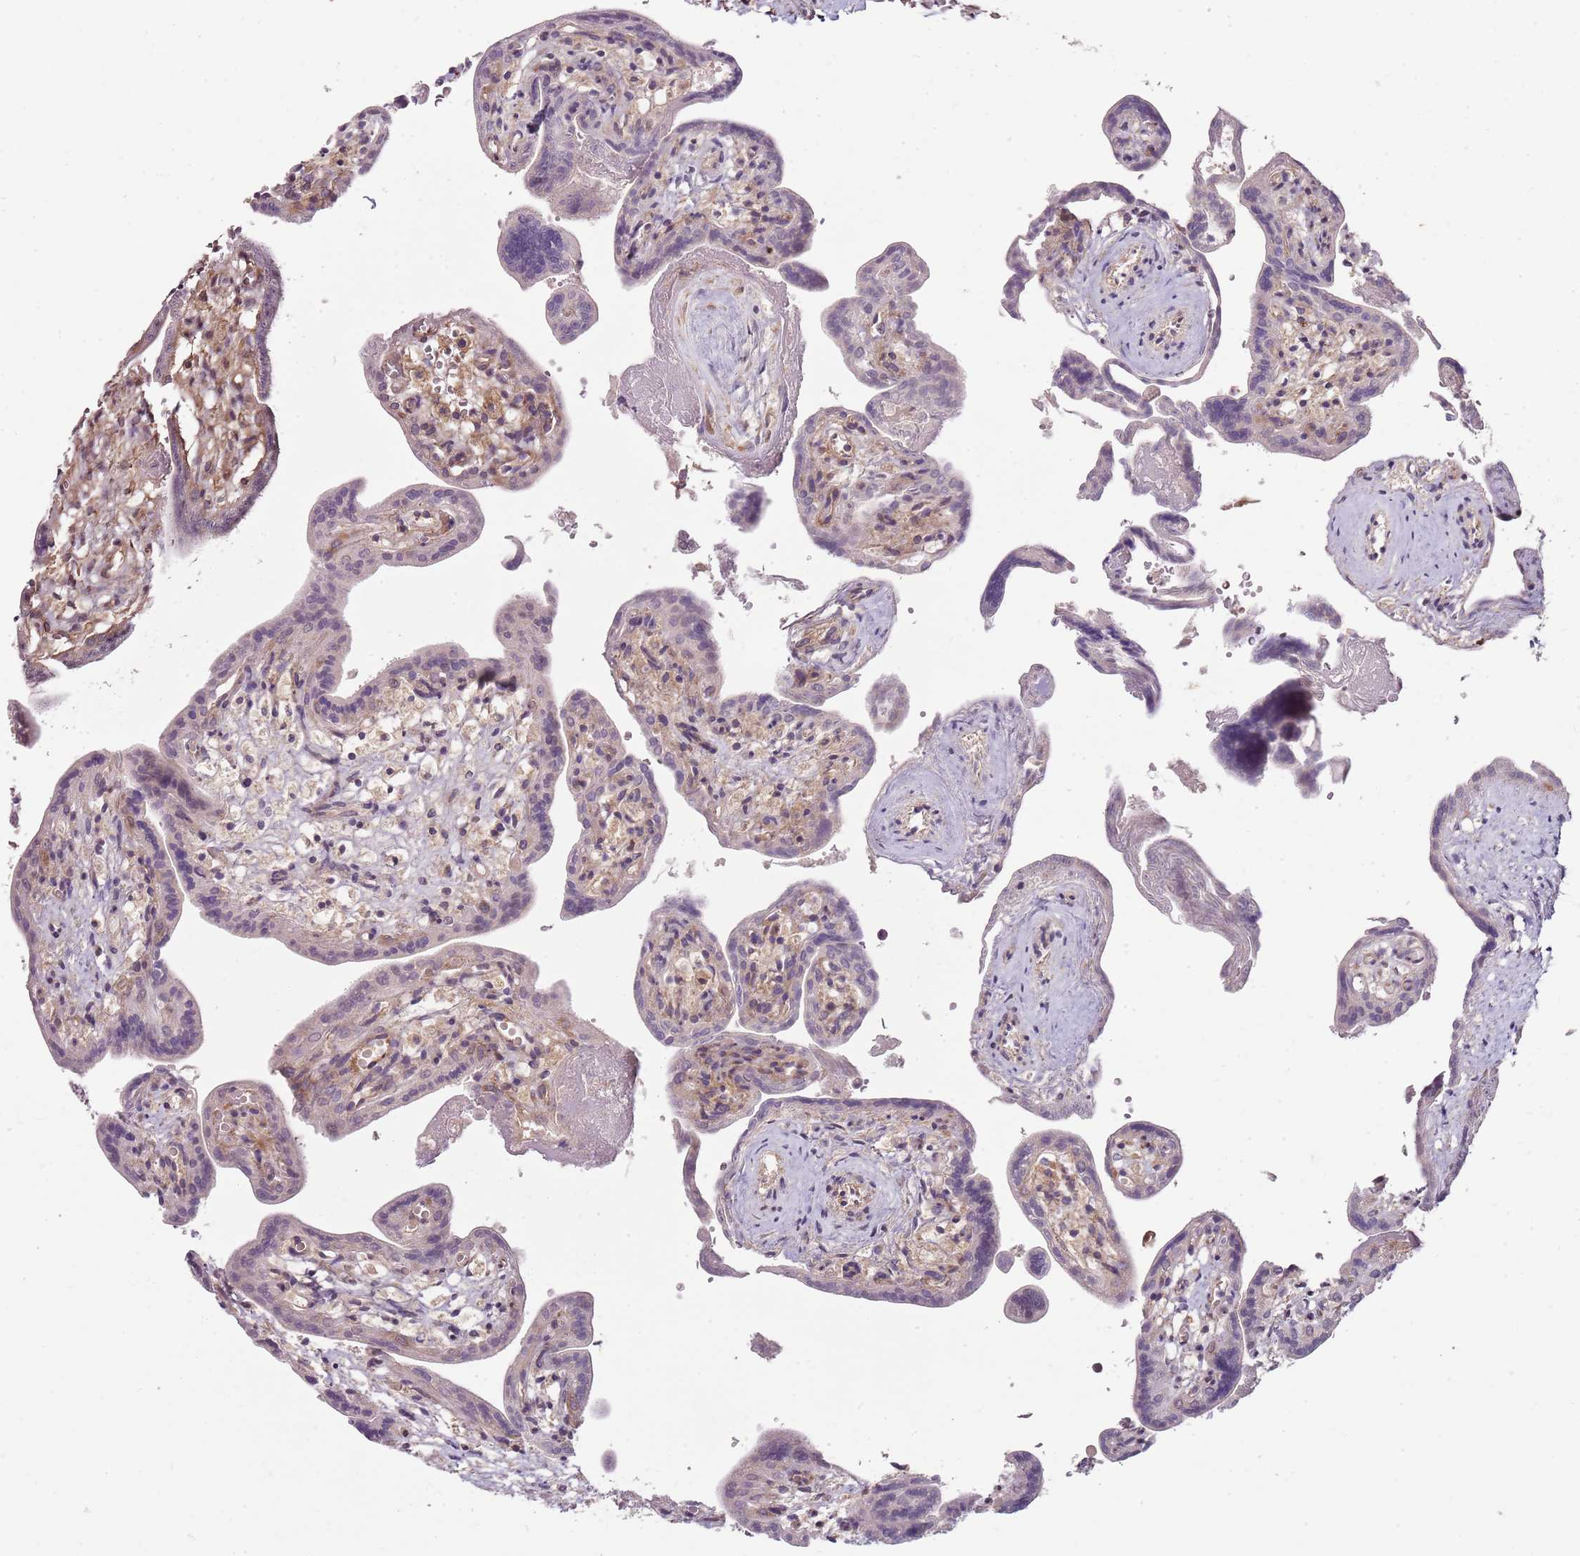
{"staining": {"intensity": "weak", "quantity": "25%-75%", "location": "nuclear"}, "tissue": "placenta", "cell_type": "Trophoblastic cells", "image_type": "normal", "snomed": [{"axis": "morphology", "description": "Normal tissue, NOS"}, {"axis": "topography", "description": "Placenta"}], "caption": "An image showing weak nuclear staining in approximately 25%-75% of trophoblastic cells in unremarkable placenta, as visualized by brown immunohistochemical staining.", "gene": "FBXL22", "patient": {"sex": "female", "age": 37}}